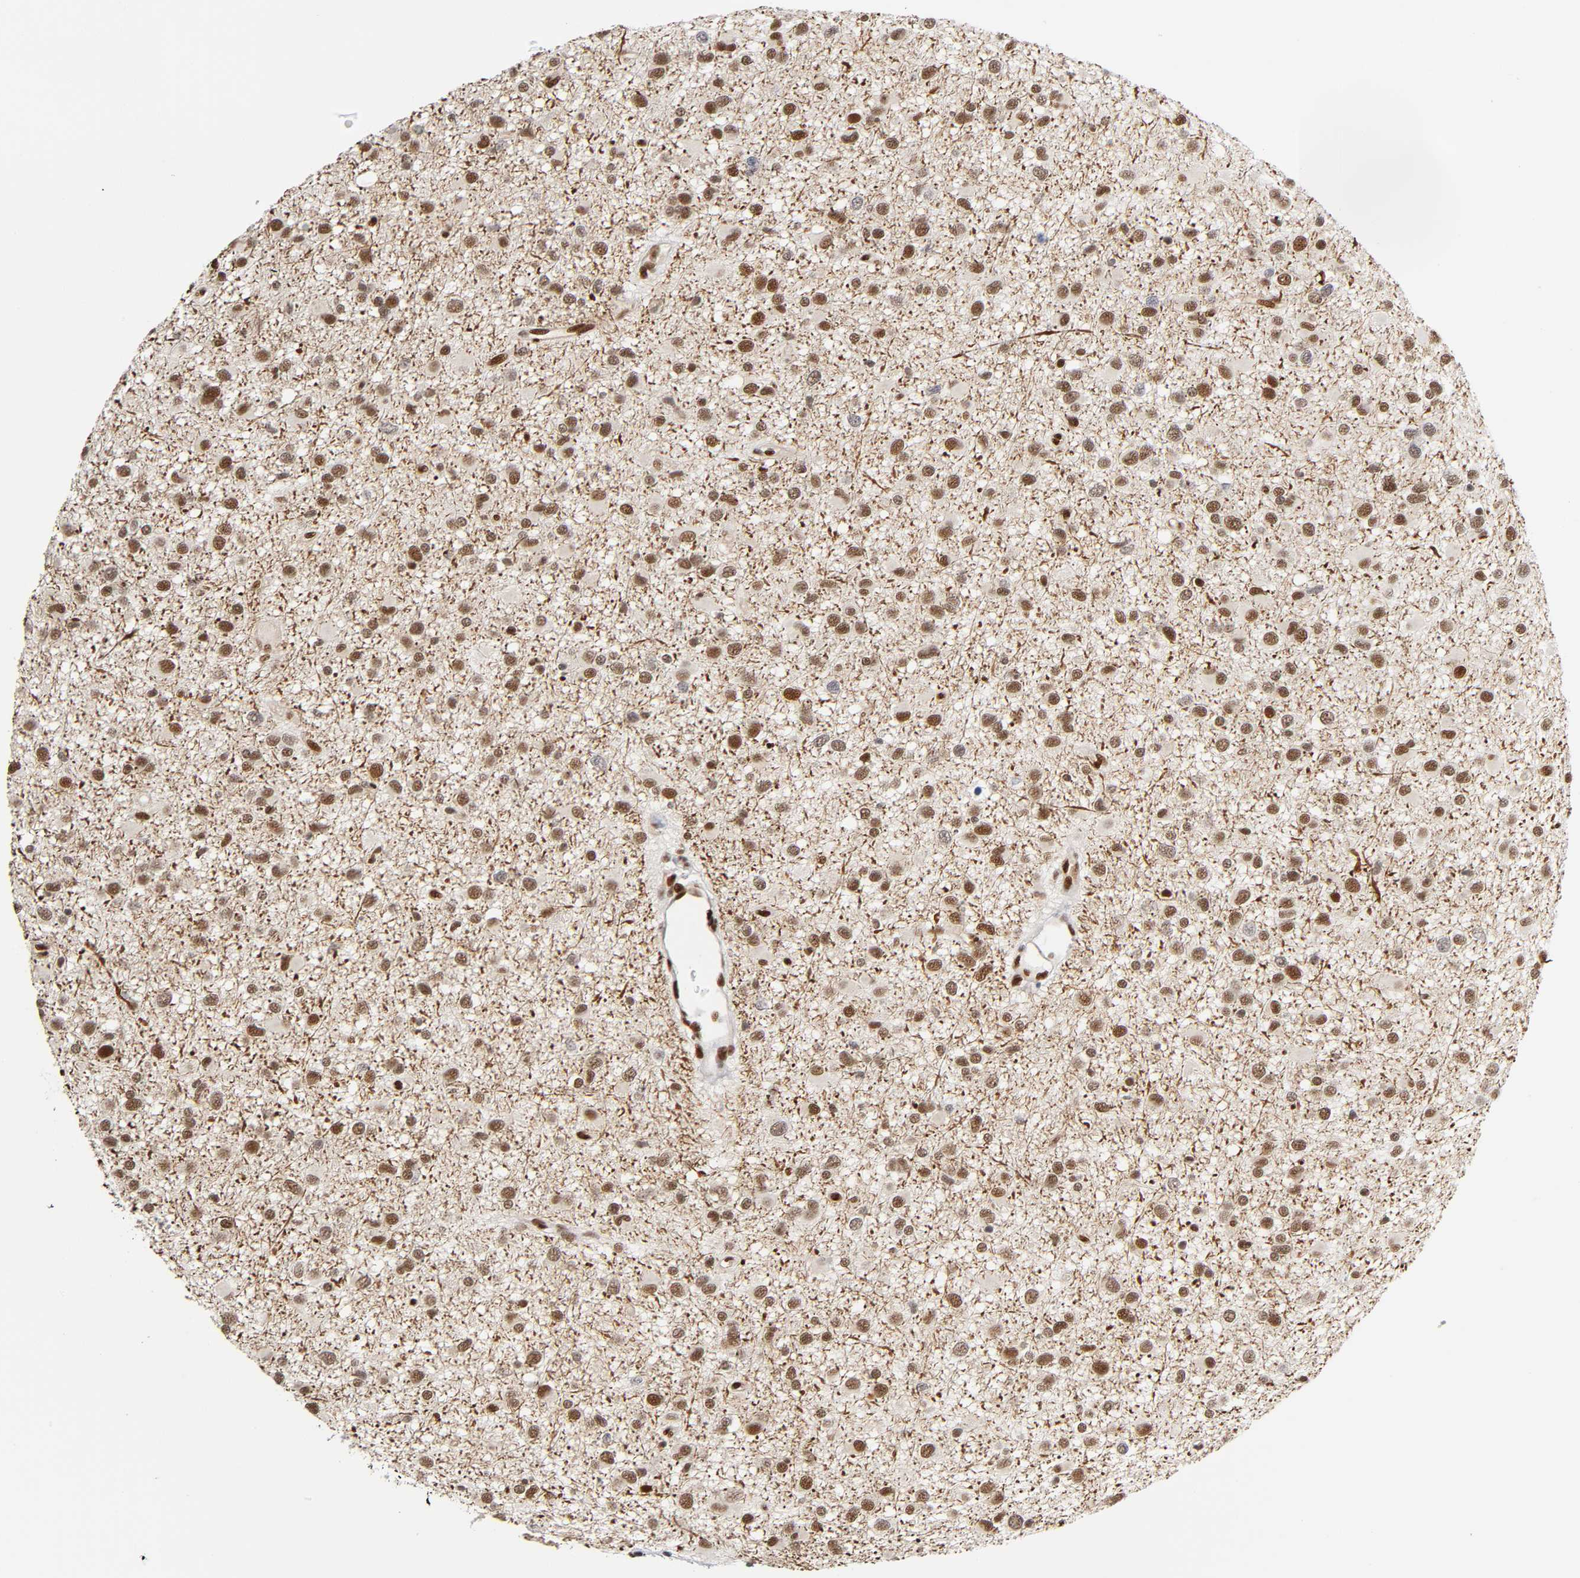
{"staining": {"intensity": "strong", "quantity": ">75%", "location": "nuclear"}, "tissue": "glioma", "cell_type": "Tumor cells", "image_type": "cancer", "snomed": [{"axis": "morphology", "description": "Glioma, malignant, Low grade"}, {"axis": "topography", "description": "Brain"}], "caption": "IHC staining of malignant glioma (low-grade), which exhibits high levels of strong nuclear staining in approximately >75% of tumor cells indicating strong nuclear protein positivity. The staining was performed using DAB (brown) for protein detection and nuclei were counterstained in hematoxylin (blue).", "gene": "NR3C1", "patient": {"sex": "male", "age": 42}}